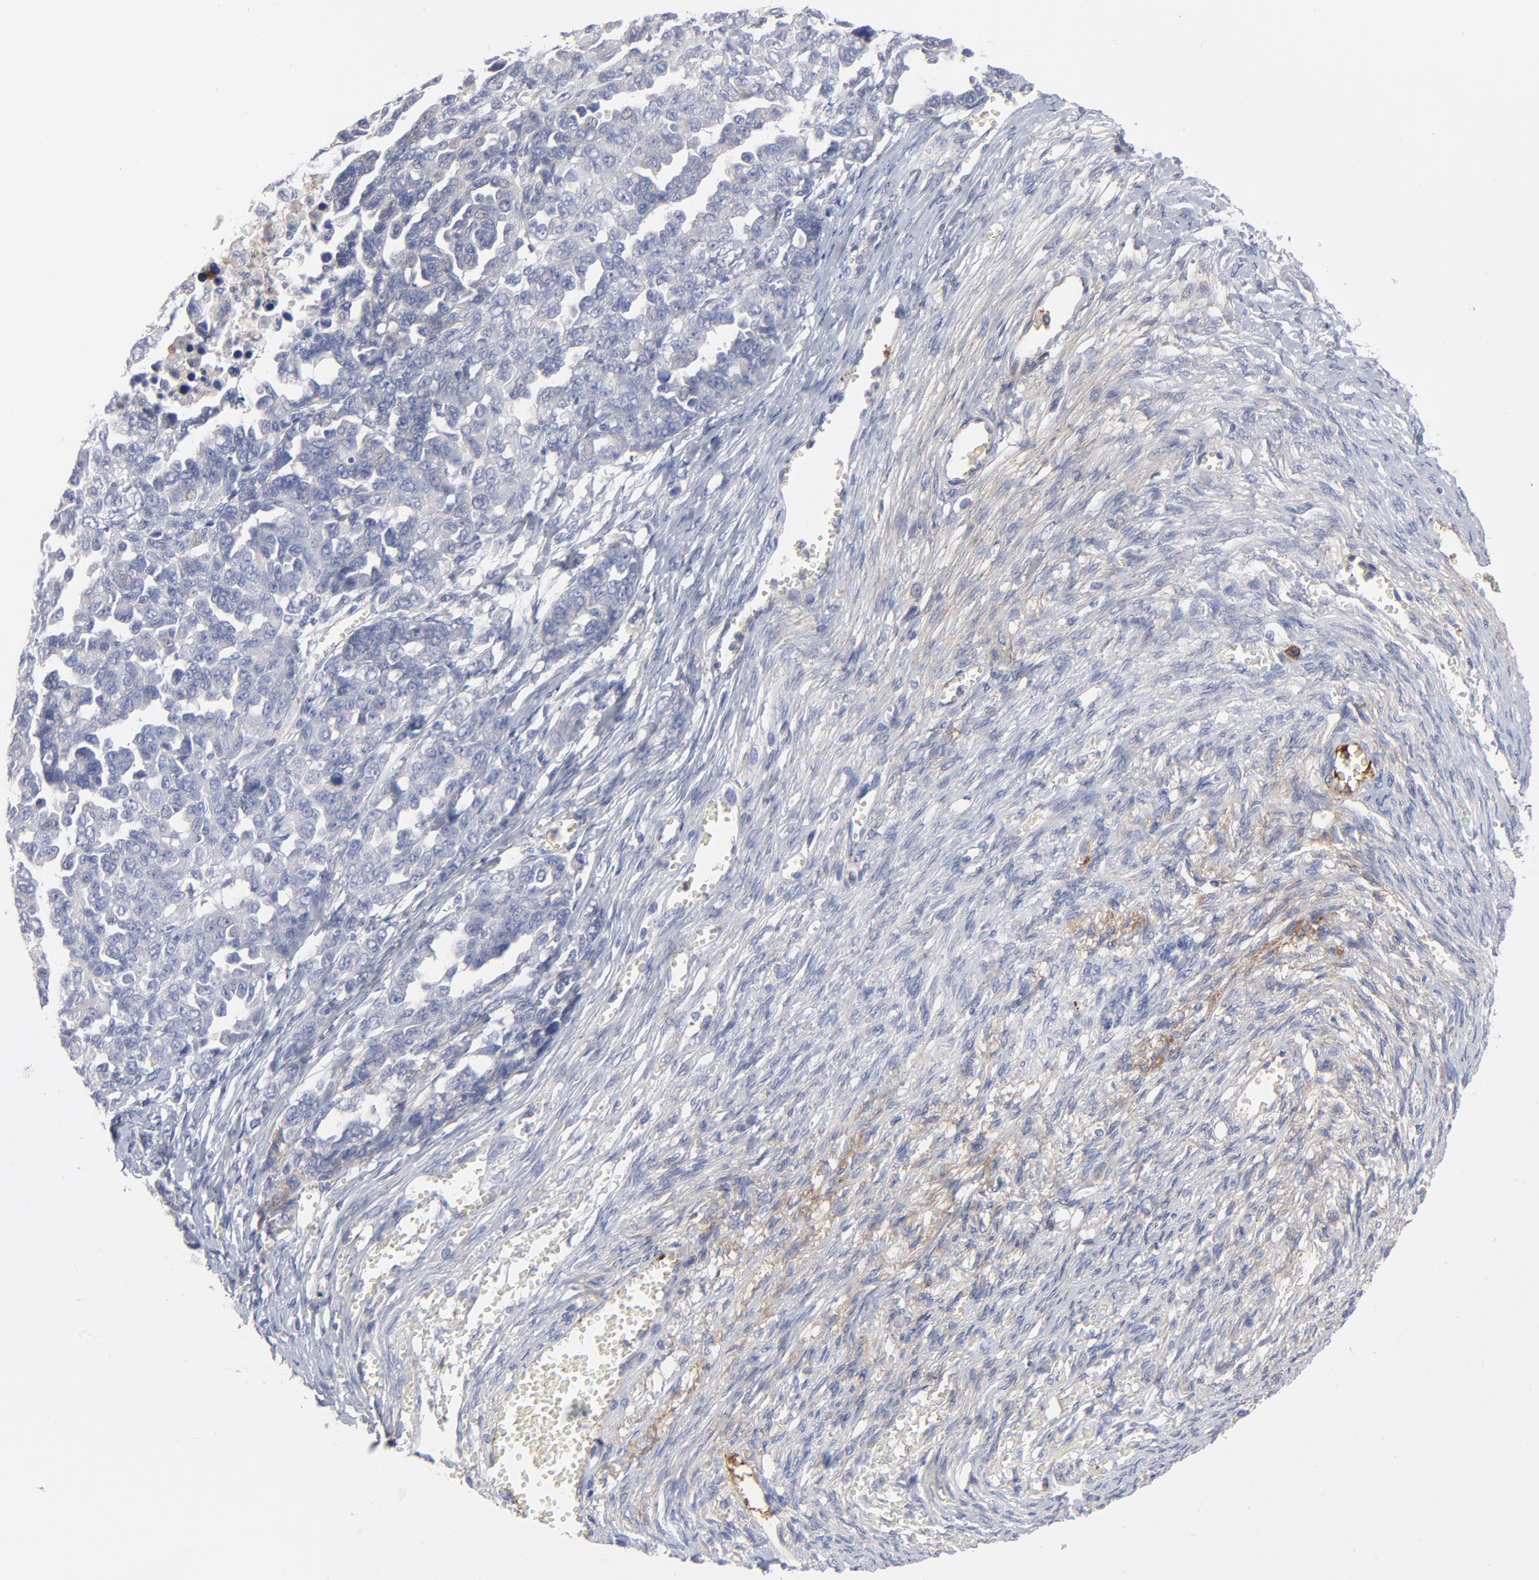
{"staining": {"intensity": "negative", "quantity": "none", "location": "none"}, "tissue": "ovarian cancer", "cell_type": "Tumor cells", "image_type": "cancer", "snomed": [{"axis": "morphology", "description": "Cystadenocarcinoma, serous, NOS"}, {"axis": "topography", "description": "Ovary"}], "caption": "Immunohistochemistry histopathology image of neoplastic tissue: human ovarian cancer stained with DAB (3,3'-diaminobenzidine) shows no significant protein expression in tumor cells.", "gene": "CCR3", "patient": {"sex": "female", "age": 69}}